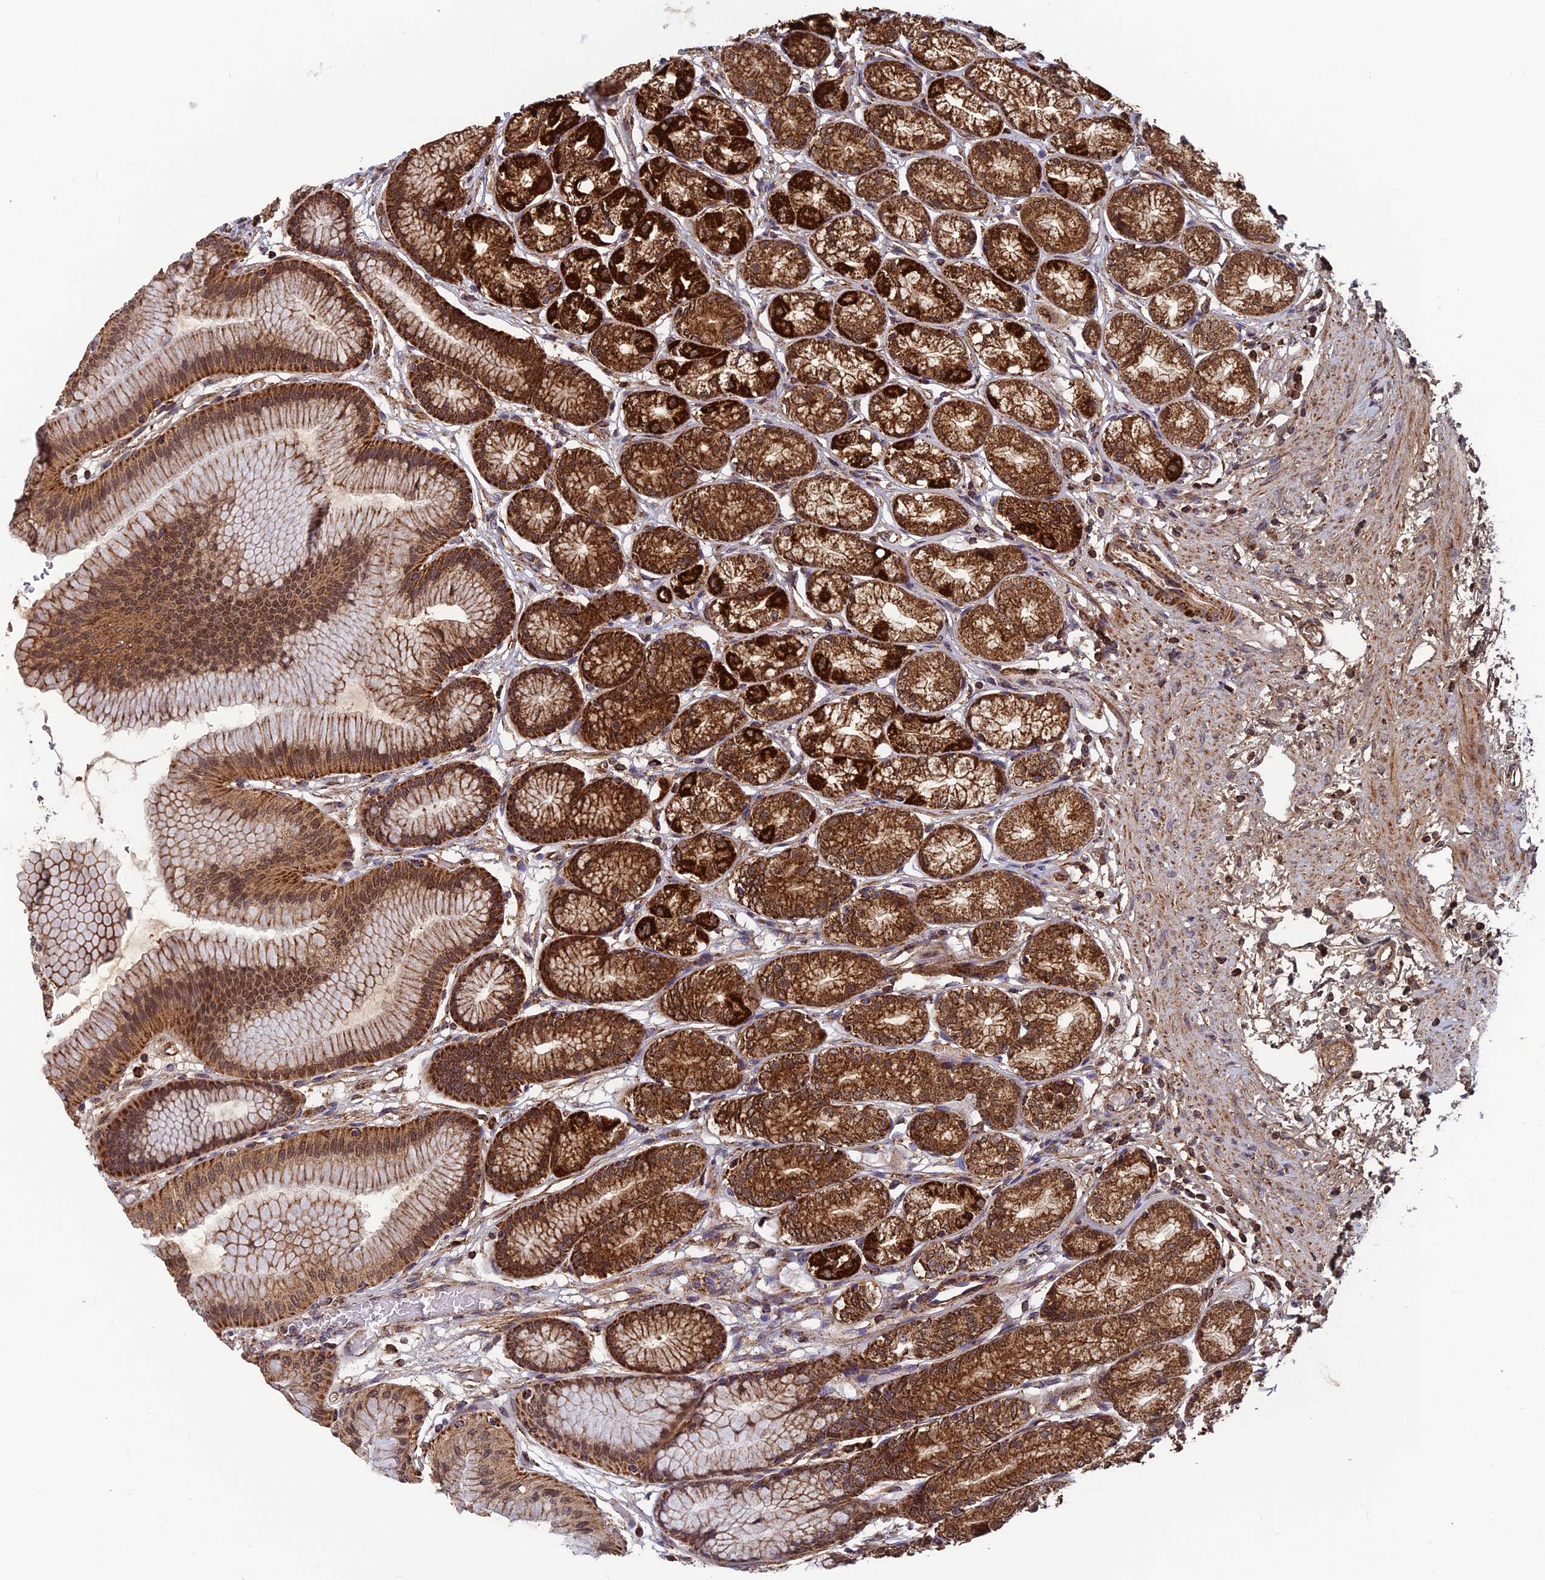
{"staining": {"intensity": "strong", "quantity": ">75%", "location": "cytoplasmic/membranous"}, "tissue": "stomach", "cell_type": "Glandular cells", "image_type": "normal", "snomed": [{"axis": "morphology", "description": "Normal tissue, NOS"}, {"axis": "morphology", "description": "Adenocarcinoma, NOS"}, {"axis": "morphology", "description": "Adenocarcinoma, High grade"}, {"axis": "topography", "description": "Stomach, upper"}, {"axis": "topography", "description": "Stomach"}], "caption": "Protein staining of benign stomach demonstrates strong cytoplasmic/membranous positivity in about >75% of glandular cells.", "gene": "CCDC15", "patient": {"sex": "female", "age": 65}}